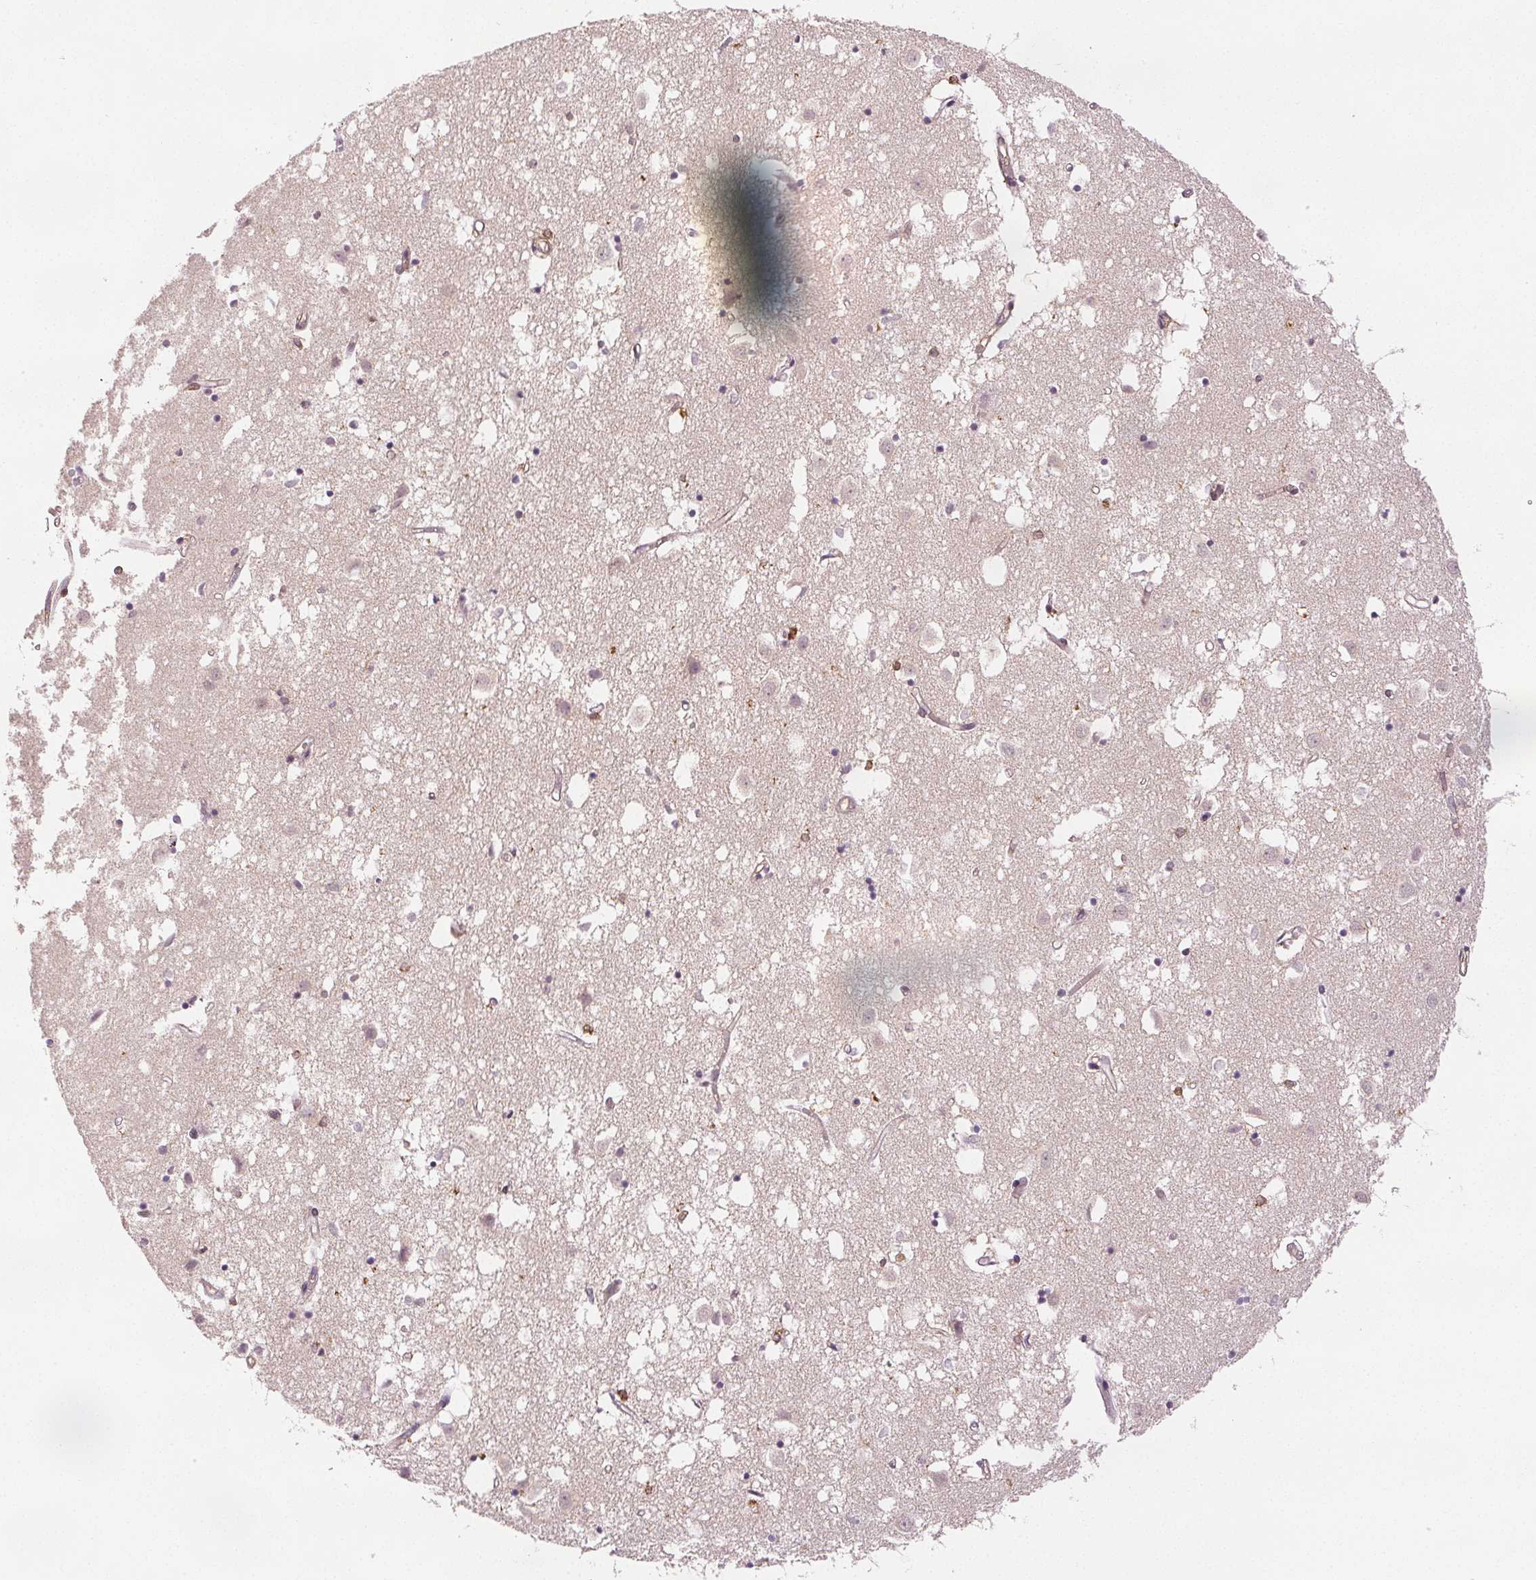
{"staining": {"intensity": "moderate", "quantity": "<25%", "location": "cytoplasmic/membranous"}, "tissue": "caudate", "cell_type": "Glial cells", "image_type": "normal", "snomed": [{"axis": "morphology", "description": "Normal tissue, NOS"}, {"axis": "topography", "description": "Lateral ventricle wall"}], "caption": "Protein expression analysis of benign caudate displays moderate cytoplasmic/membranous expression in about <25% of glial cells. (Stains: DAB in brown, nuclei in blue, Microscopy: brightfield microscopy at high magnification).", "gene": "DIAPH2", "patient": {"sex": "male", "age": 70}}